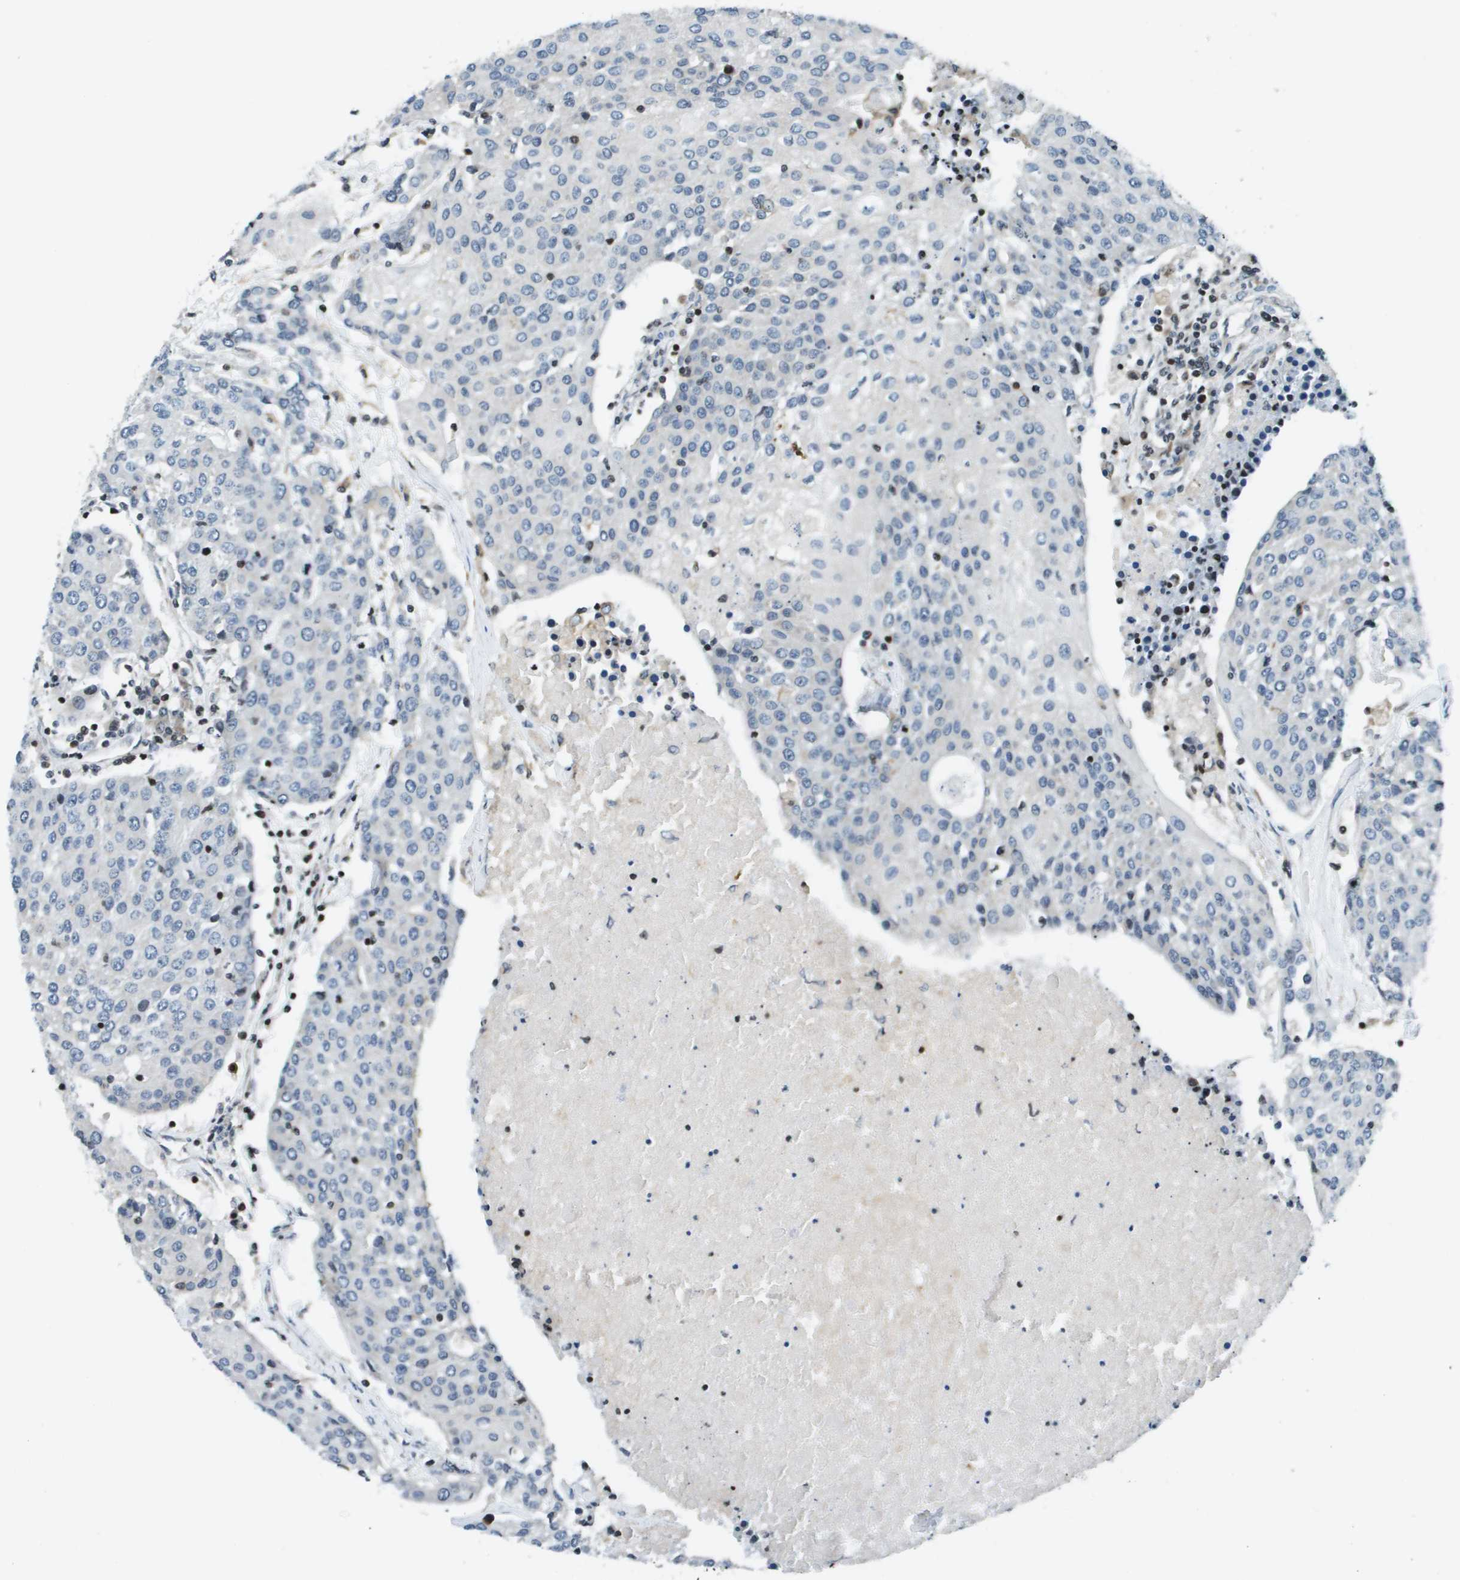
{"staining": {"intensity": "negative", "quantity": "none", "location": "none"}, "tissue": "urothelial cancer", "cell_type": "Tumor cells", "image_type": "cancer", "snomed": [{"axis": "morphology", "description": "Urothelial carcinoma, High grade"}, {"axis": "topography", "description": "Urinary bladder"}], "caption": "Protein analysis of urothelial cancer shows no significant staining in tumor cells.", "gene": "ESYT1", "patient": {"sex": "female", "age": 85}}